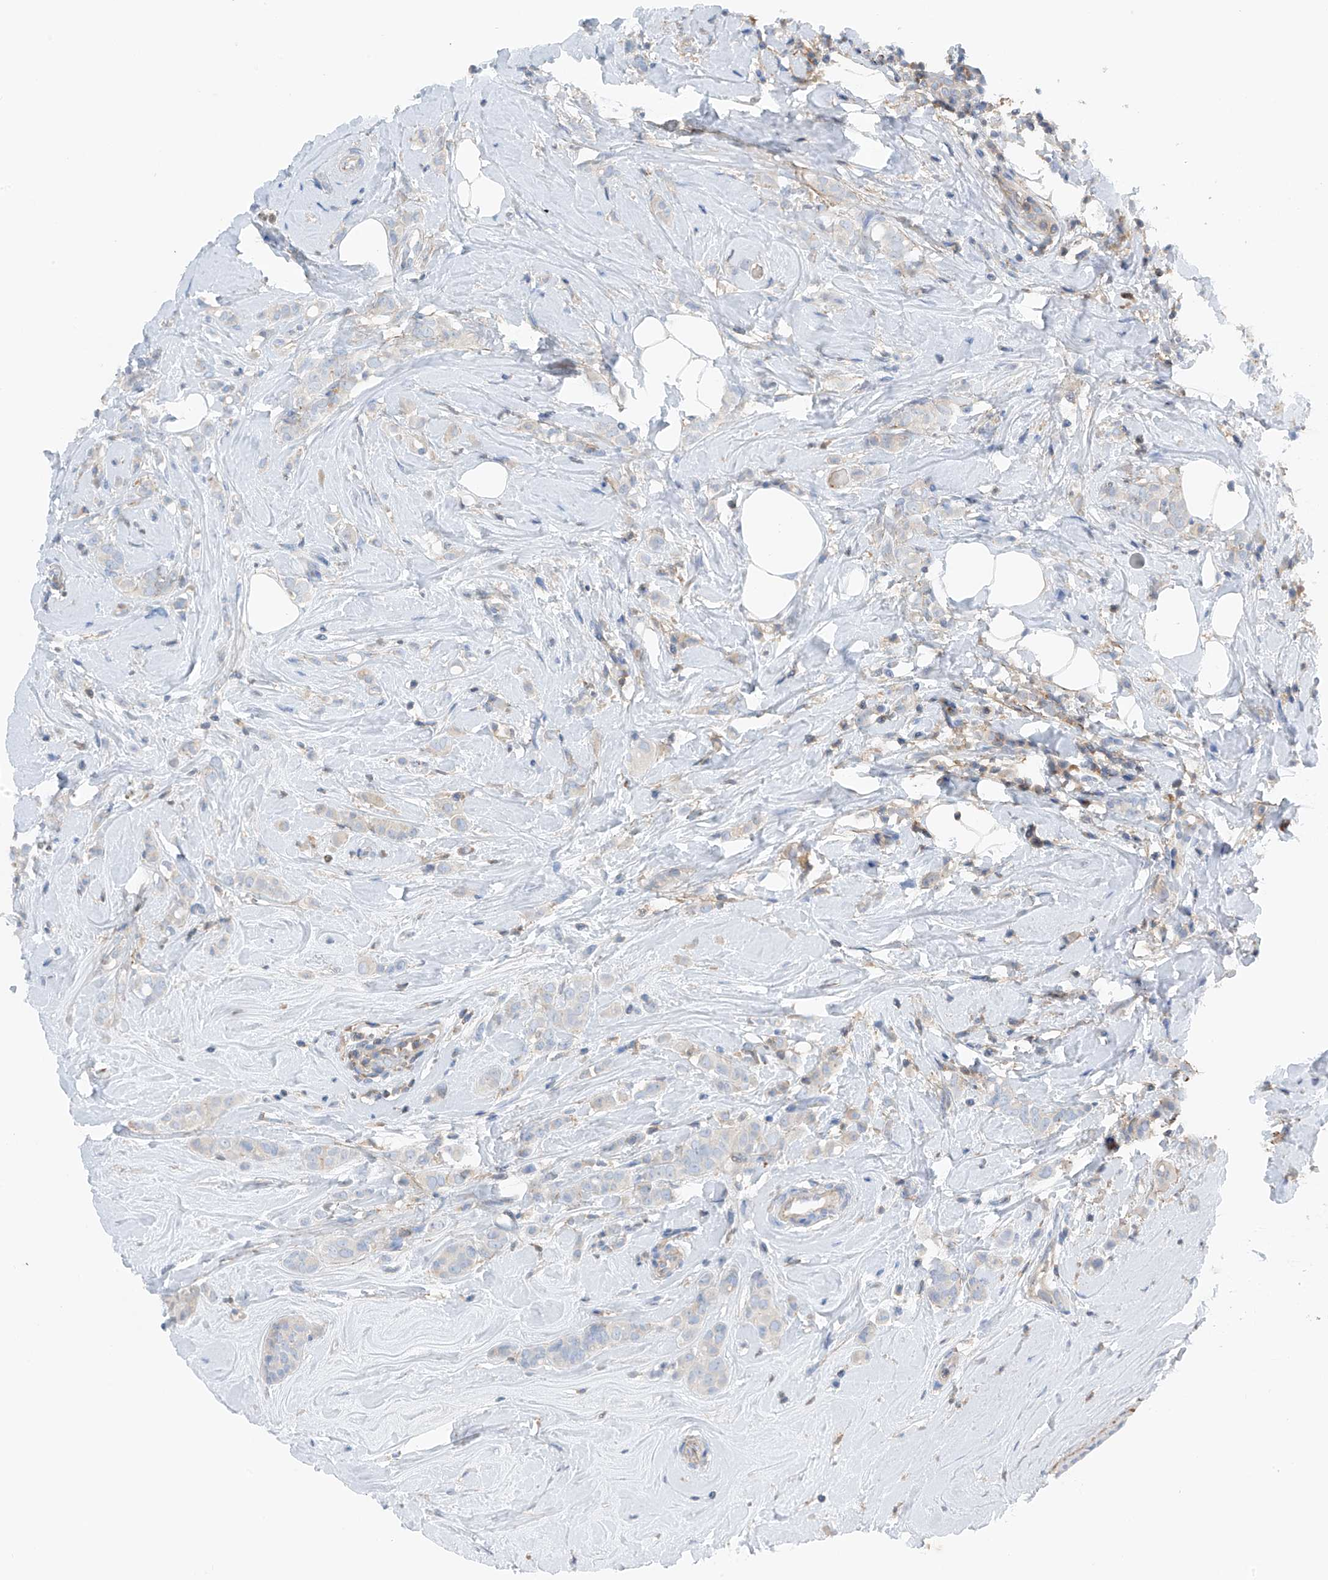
{"staining": {"intensity": "negative", "quantity": "none", "location": "none"}, "tissue": "breast cancer", "cell_type": "Tumor cells", "image_type": "cancer", "snomed": [{"axis": "morphology", "description": "Lobular carcinoma"}, {"axis": "topography", "description": "Breast"}], "caption": "Breast cancer (lobular carcinoma) was stained to show a protein in brown. There is no significant staining in tumor cells.", "gene": "NALCN", "patient": {"sex": "female", "age": 47}}